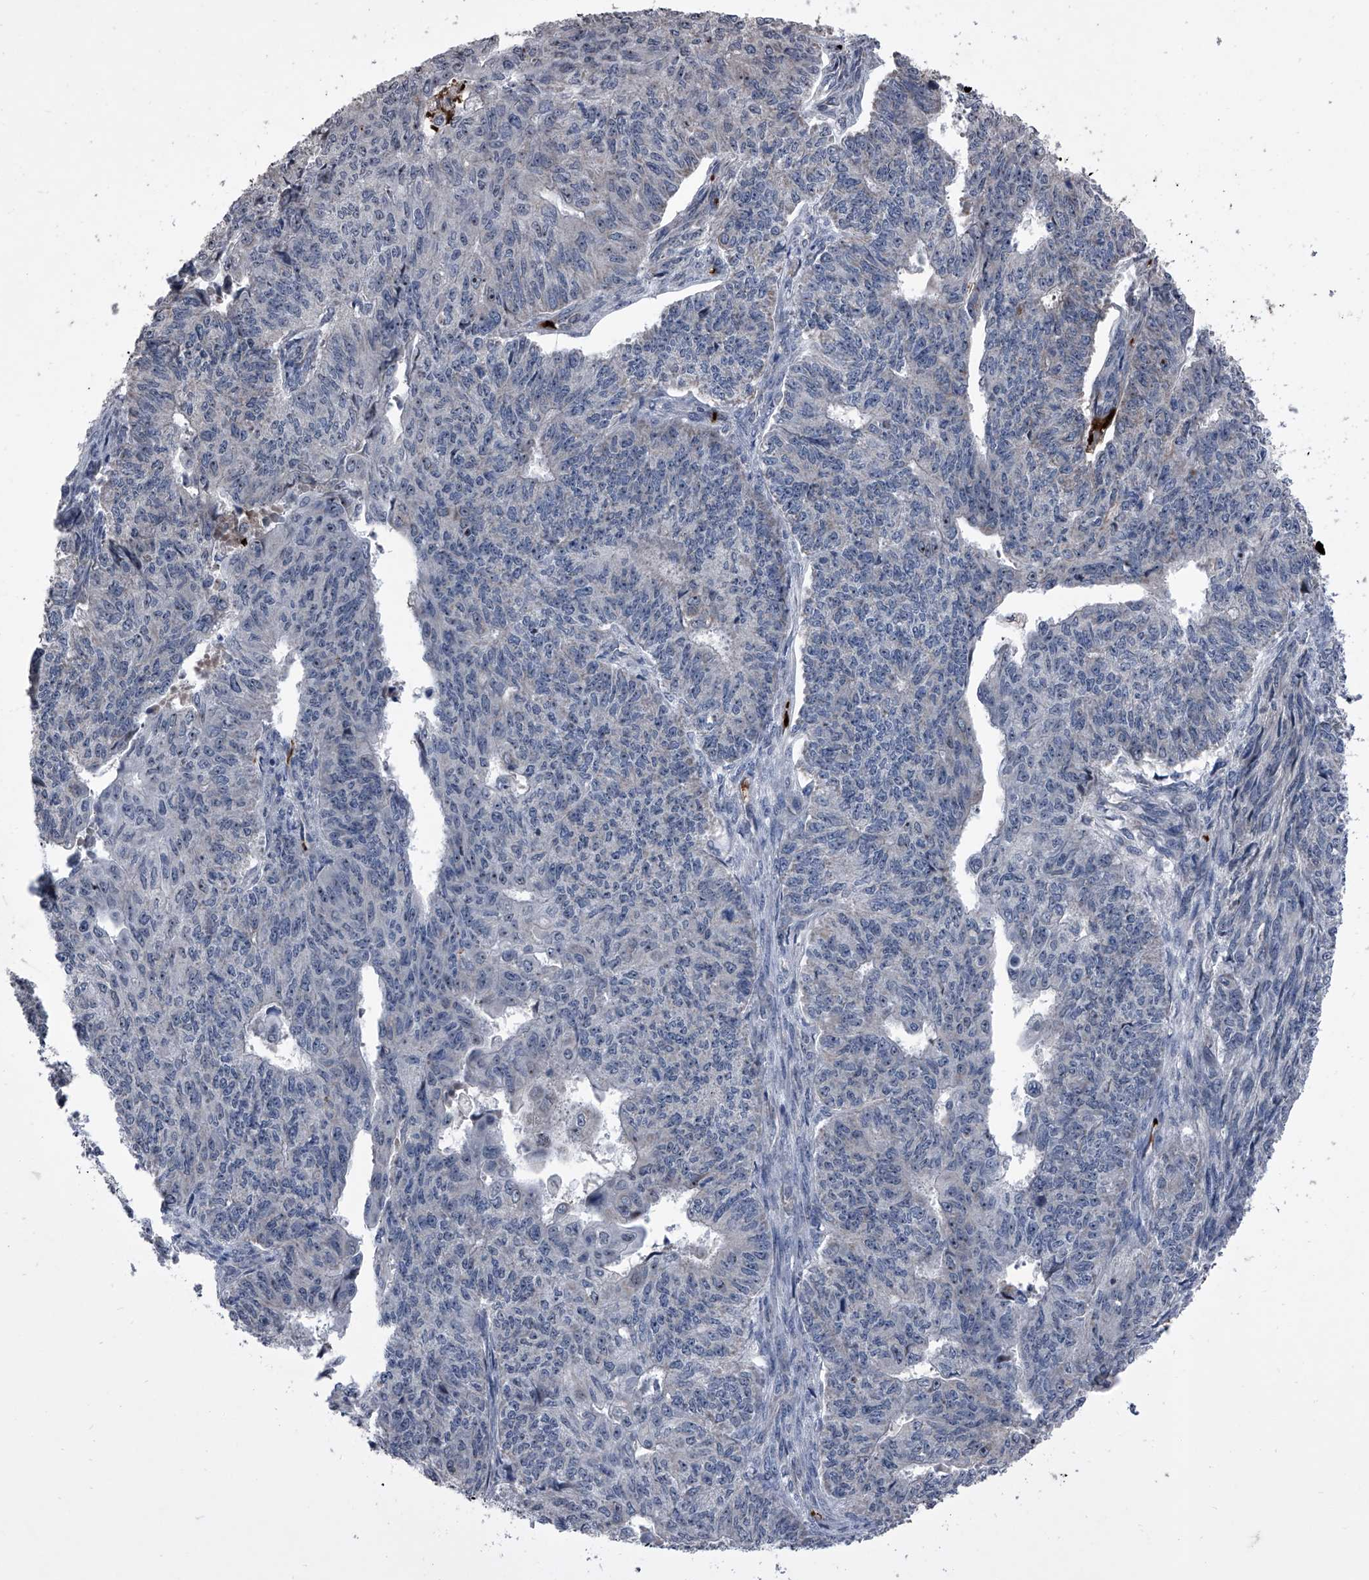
{"staining": {"intensity": "negative", "quantity": "none", "location": "none"}, "tissue": "endometrial cancer", "cell_type": "Tumor cells", "image_type": "cancer", "snomed": [{"axis": "morphology", "description": "Adenocarcinoma, NOS"}, {"axis": "topography", "description": "Endometrium"}], "caption": "Tumor cells show no significant protein staining in endometrial cancer (adenocarcinoma). The staining was performed using DAB (3,3'-diaminobenzidine) to visualize the protein expression in brown, while the nuclei were stained in blue with hematoxylin (Magnification: 20x).", "gene": "CEP85L", "patient": {"sex": "female", "age": 32}}